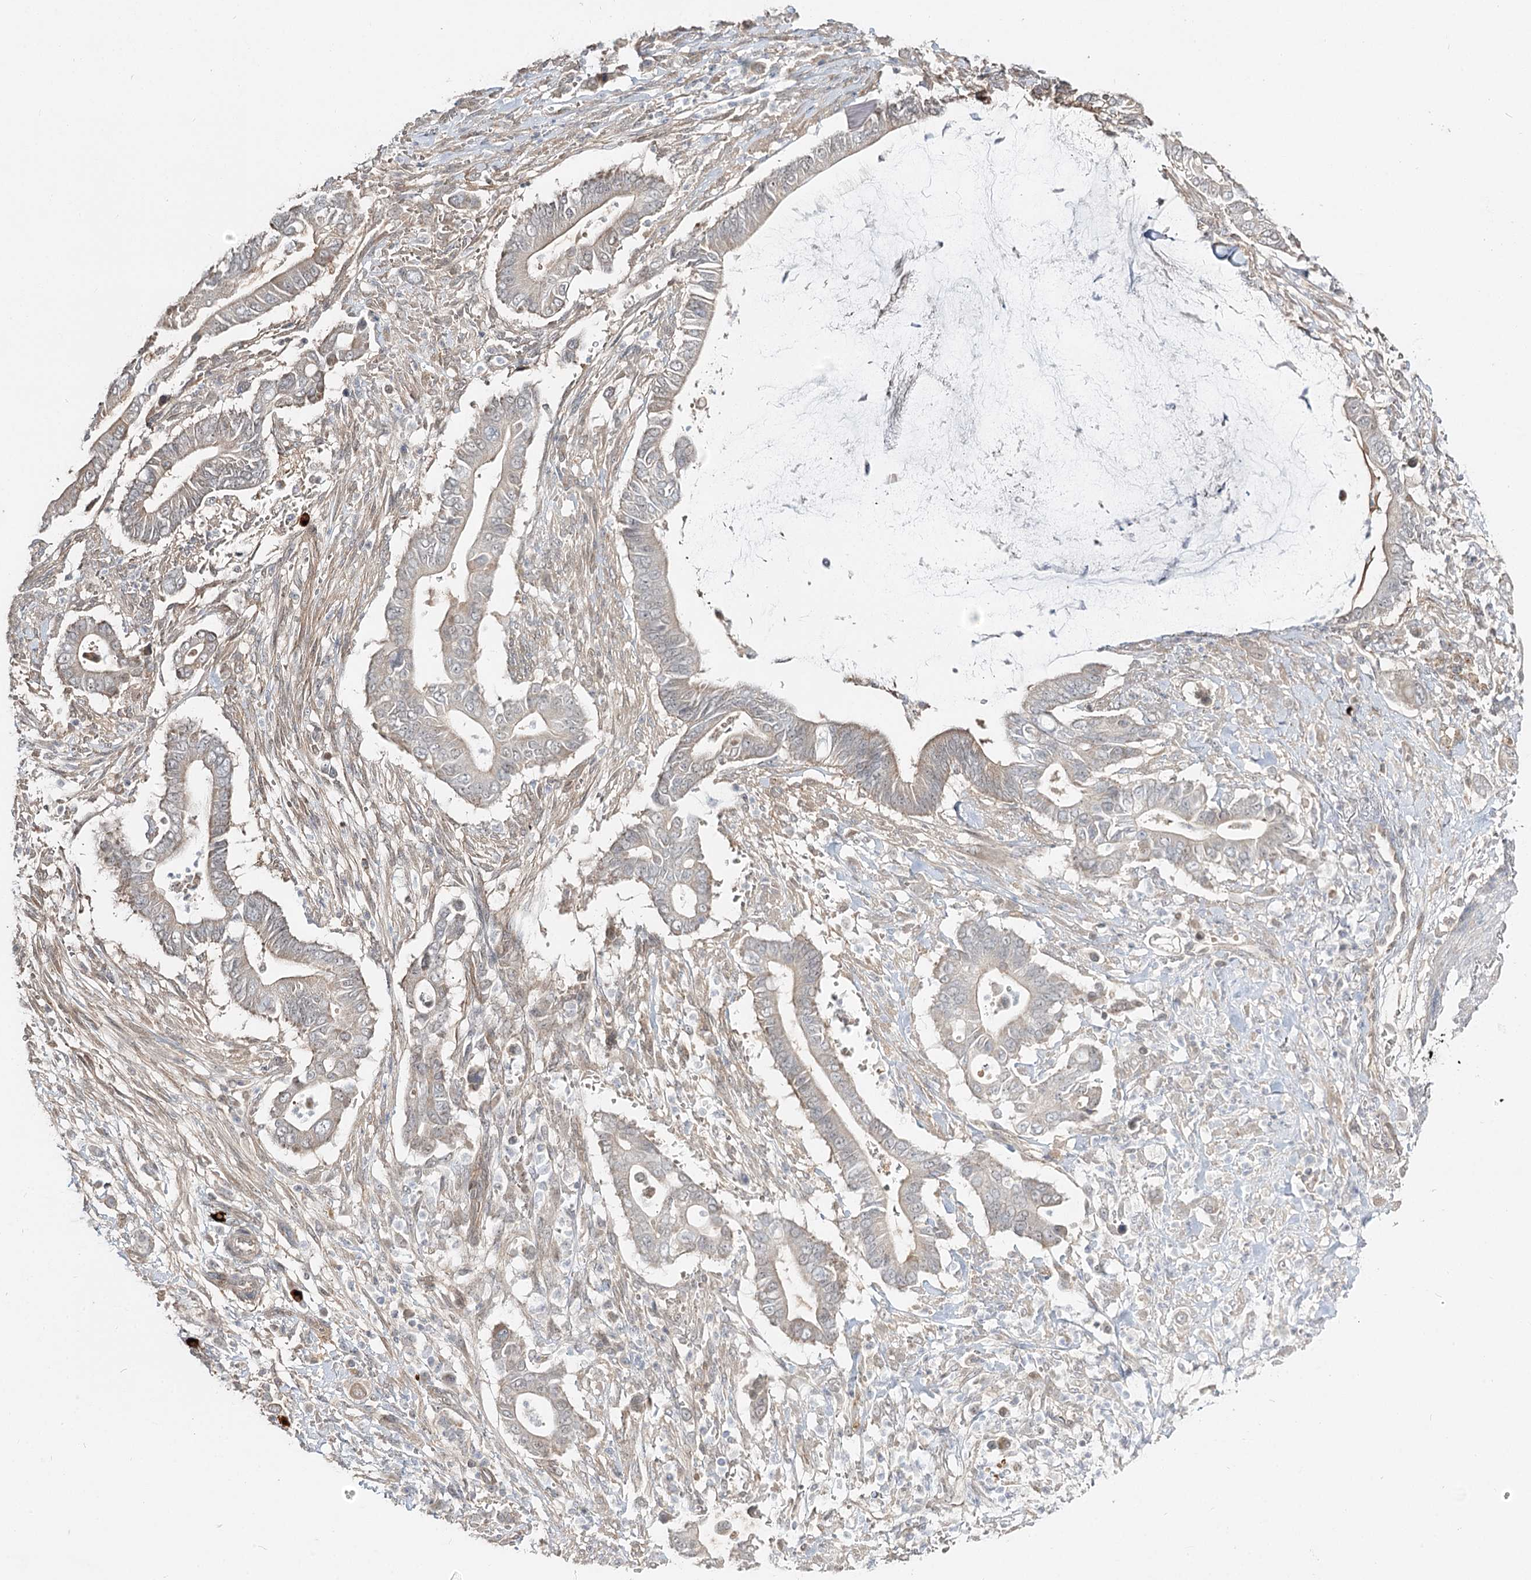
{"staining": {"intensity": "negative", "quantity": "none", "location": "none"}, "tissue": "pancreatic cancer", "cell_type": "Tumor cells", "image_type": "cancer", "snomed": [{"axis": "morphology", "description": "Adenocarcinoma, NOS"}, {"axis": "topography", "description": "Pancreas"}], "caption": "DAB immunohistochemical staining of human adenocarcinoma (pancreatic) demonstrates no significant staining in tumor cells.", "gene": "GUCY2C", "patient": {"sex": "male", "age": 68}}